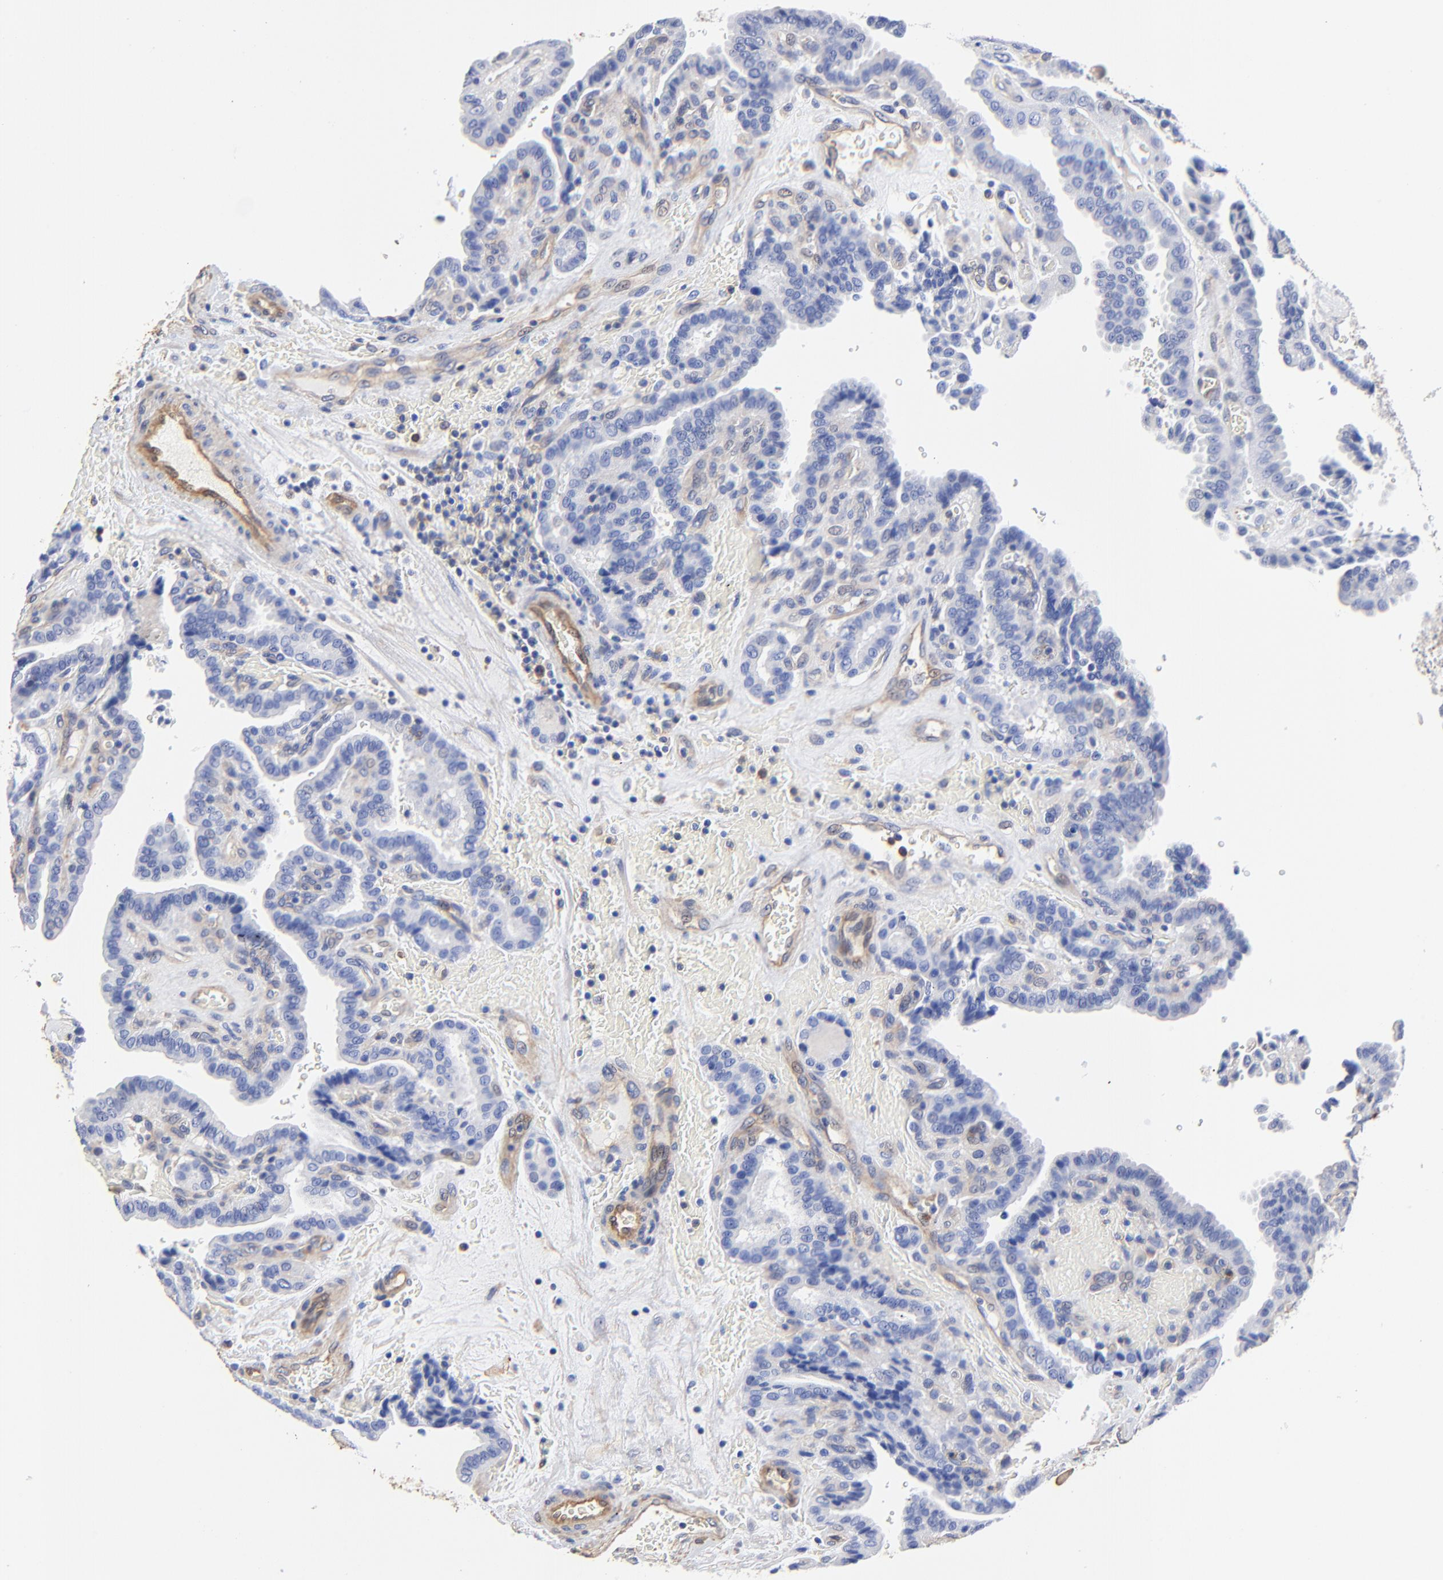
{"staining": {"intensity": "negative", "quantity": "none", "location": "none"}, "tissue": "thyroid cancer", "cell_type": "Tumor cells", "image_type": "cancer", "snomed": [{"axis": "morphology", "description": "Papillary adenocarcinoma, NOS"}, {"axis": "topography", "description": "Thyroid gland"}], "caption": "A micrograph of papillary adenocarcinoma (thyroid) stained for a protein reveals no brown staining in tumor cells.", "gene": "TAGLN2", "patient": {"sex": "male", "age": 87}}